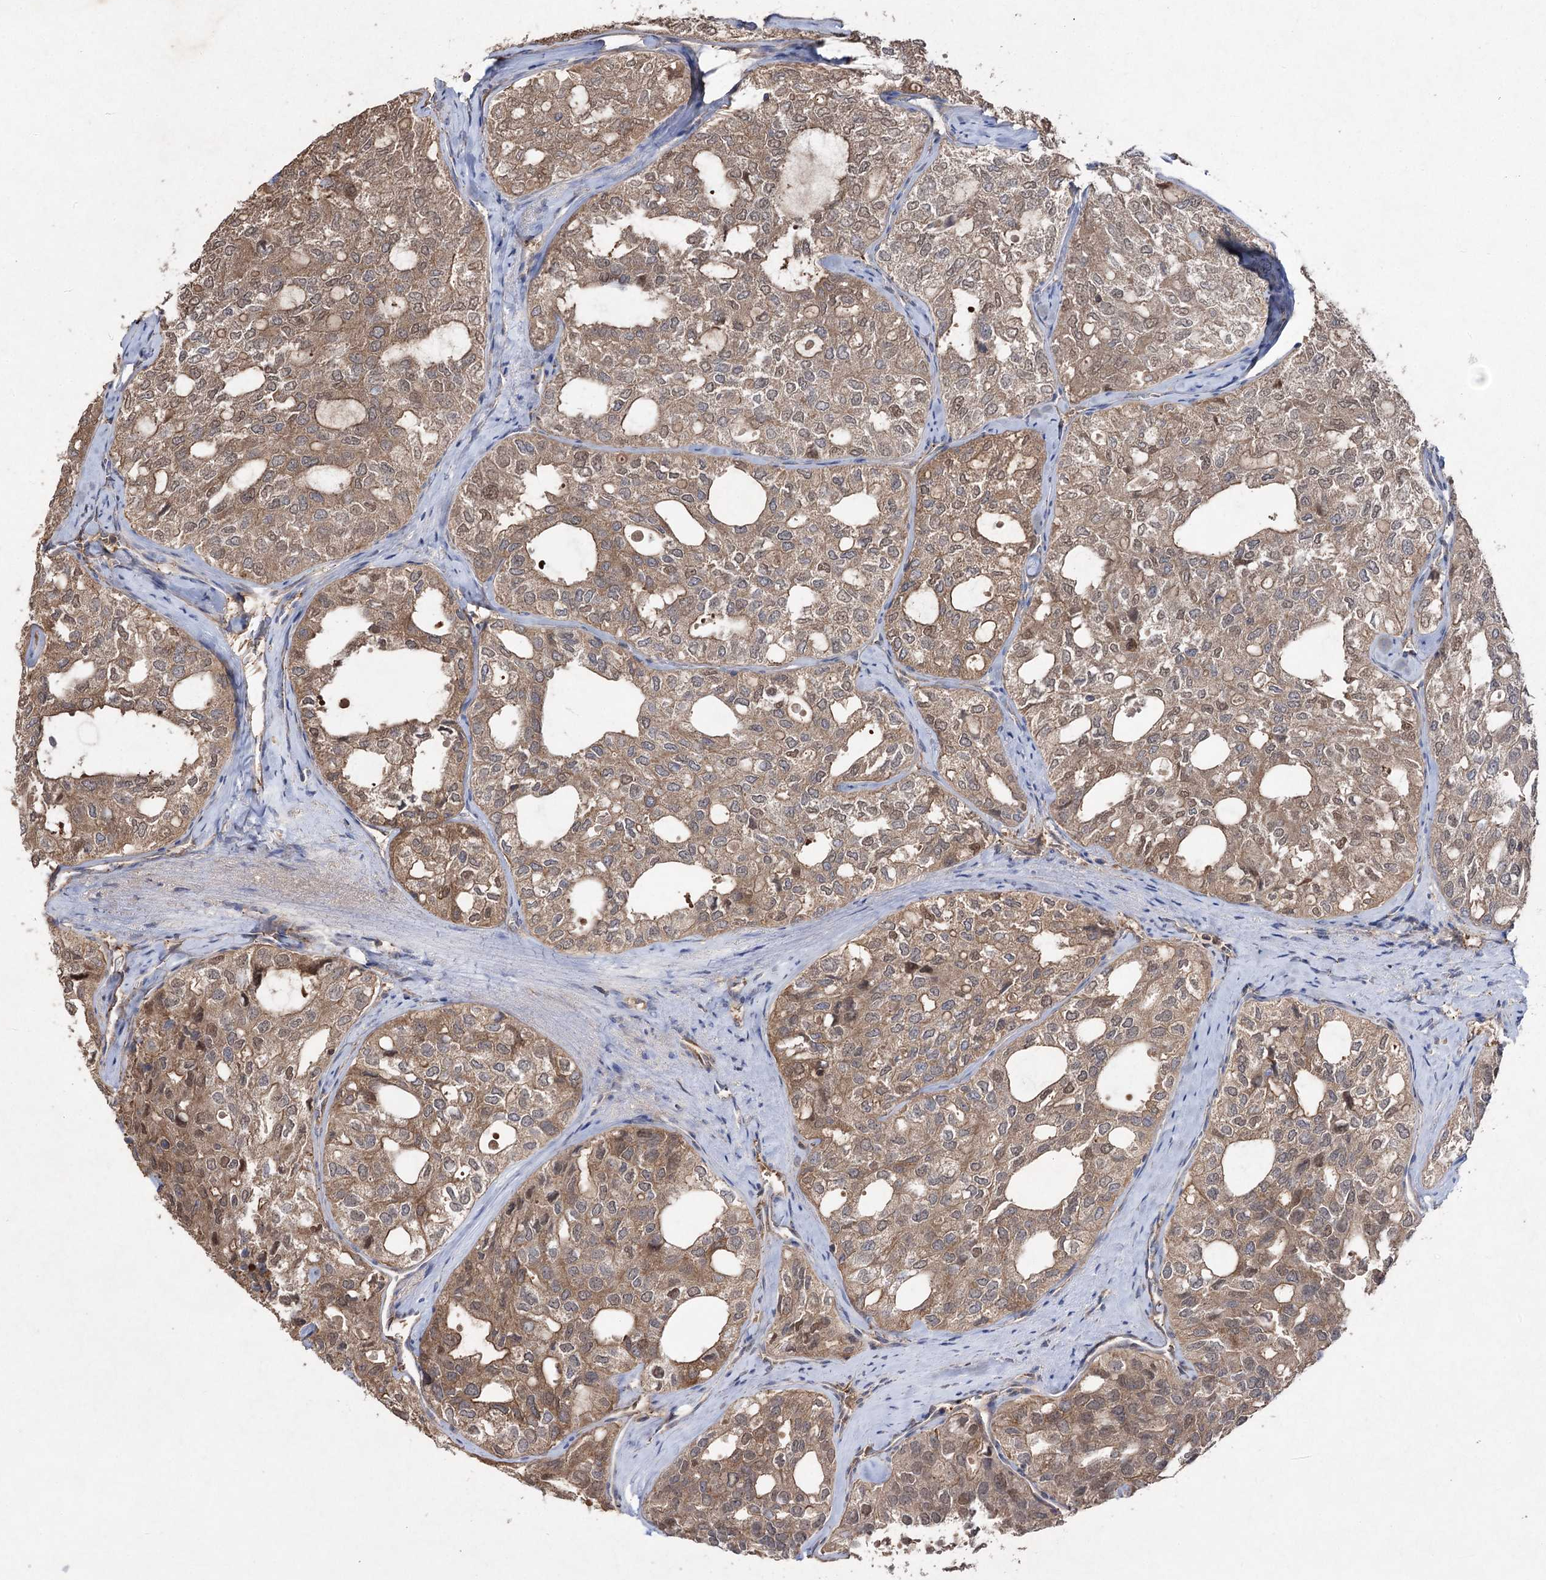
{"staining": {"intensity": "moderate", "quantity": ">75%", "location": "cytoplasmic/membranous"}, "tissue": "thyroid cancer", "cell_type": "Tumor cells", "image_type": "cancer", "snomed": [{"axis": "morphology", "description": "Follicular adenoma carcinoma, NOS"}, {"axis": "topography", "description": "Thyroid gland"}], "caption": "Thyroid cancer stained with a protein marker demonstrates moderate staining in tumor cells.", "gene": "LARS2", "patient": {"sex": "male", "age": 75}}